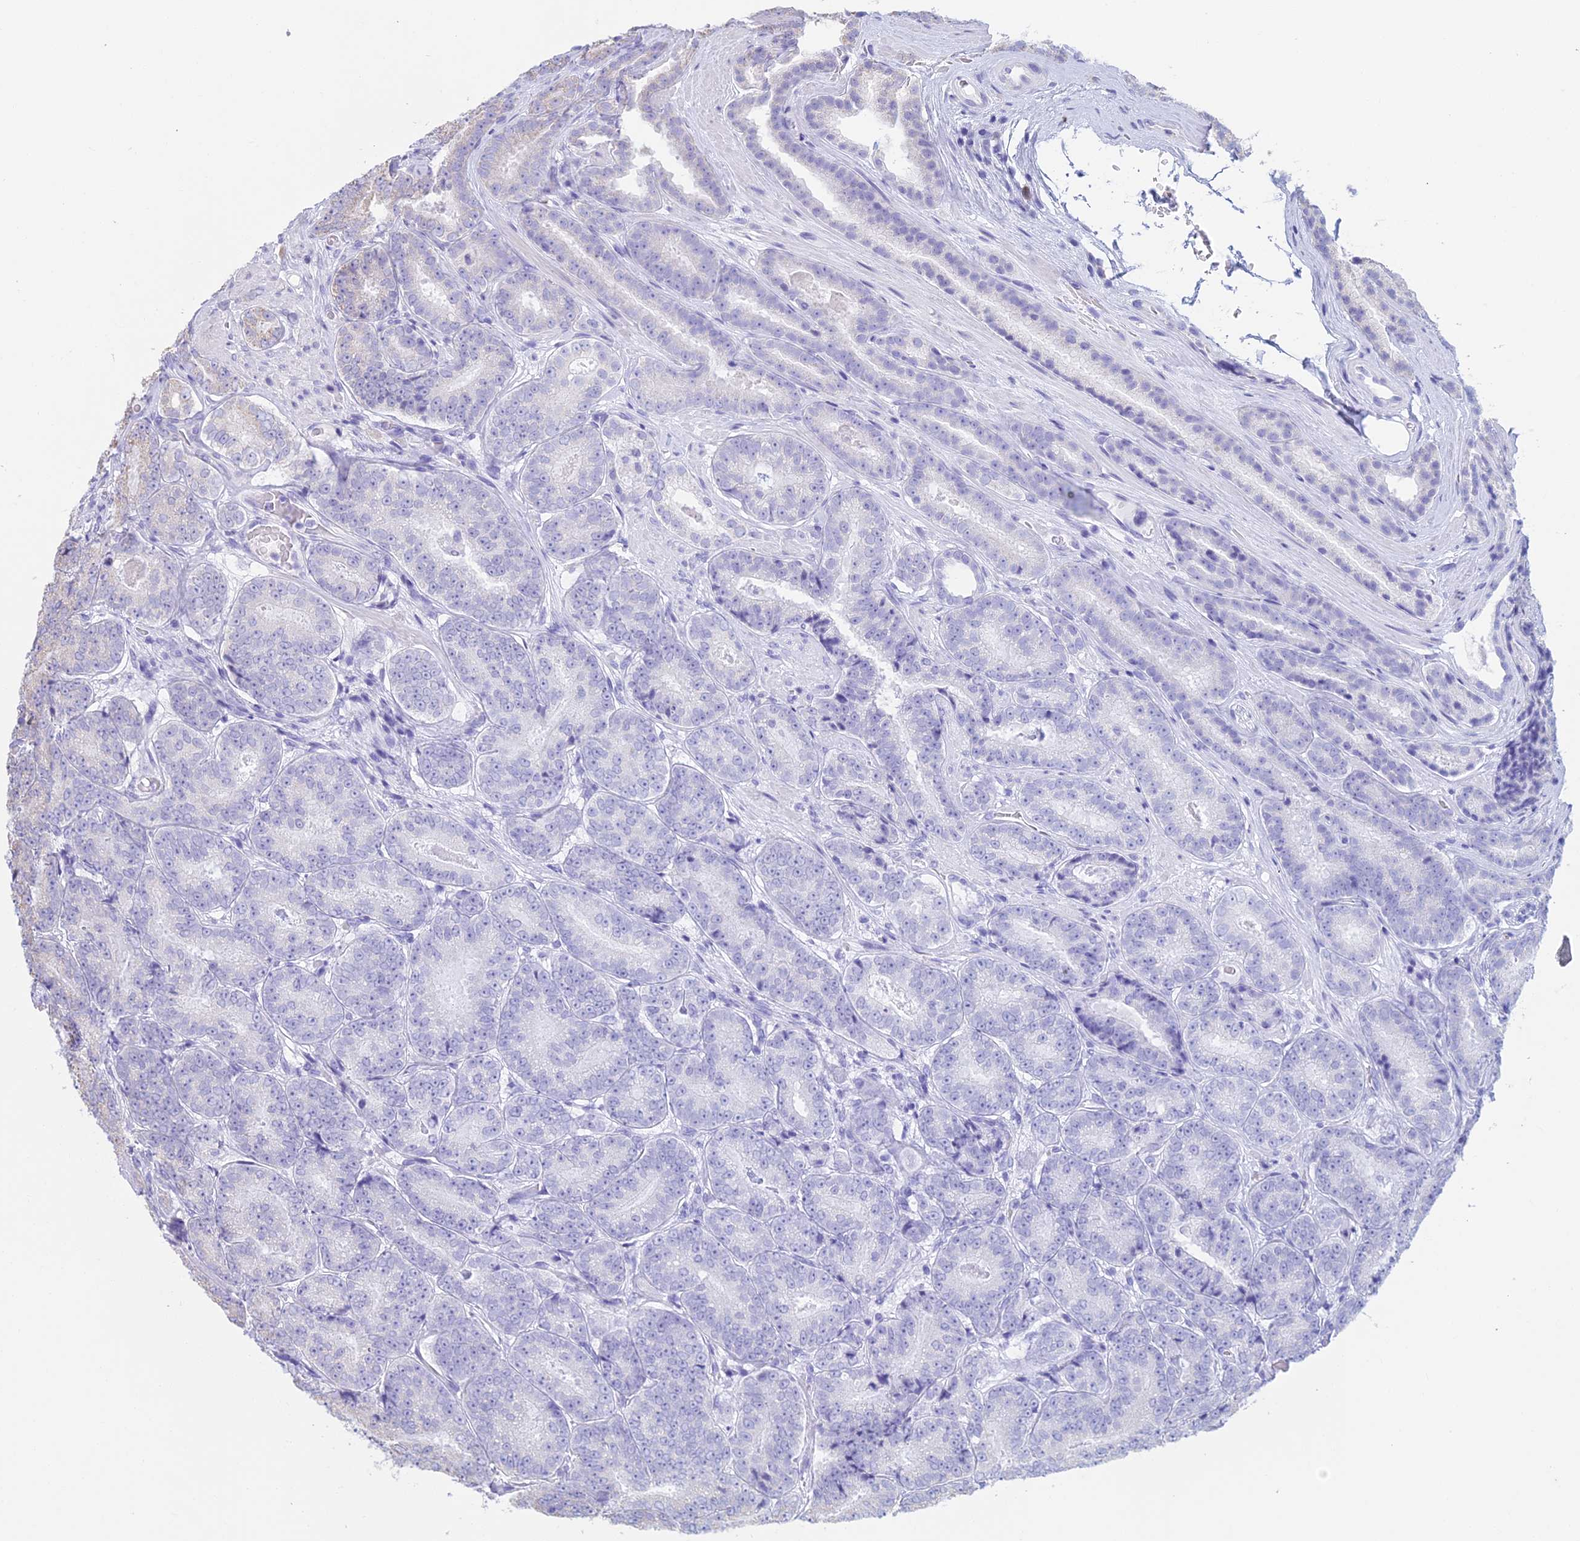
{"staining": {"intensity": "weak", "quantity": "<25%", "location": "cytoplasmic/membranous"}, "tissue": "prostate cancer", "cell_type": "Tumor cells", "image_type": "cancer", "snomed": [{"axis": "morphology", "description": "Adenocarcinoma, High grade"}, {"axis": "topography", "description": "Prostate"}], "caption": "DAB (3,3'-diaminobenzidine) immunohistochemical staining of prostate high-grade adenocarcinoma shows no significant positivity in tumor cells.", "gene": "OR2W3", "patient": {"sex": "male", "age": 72}}